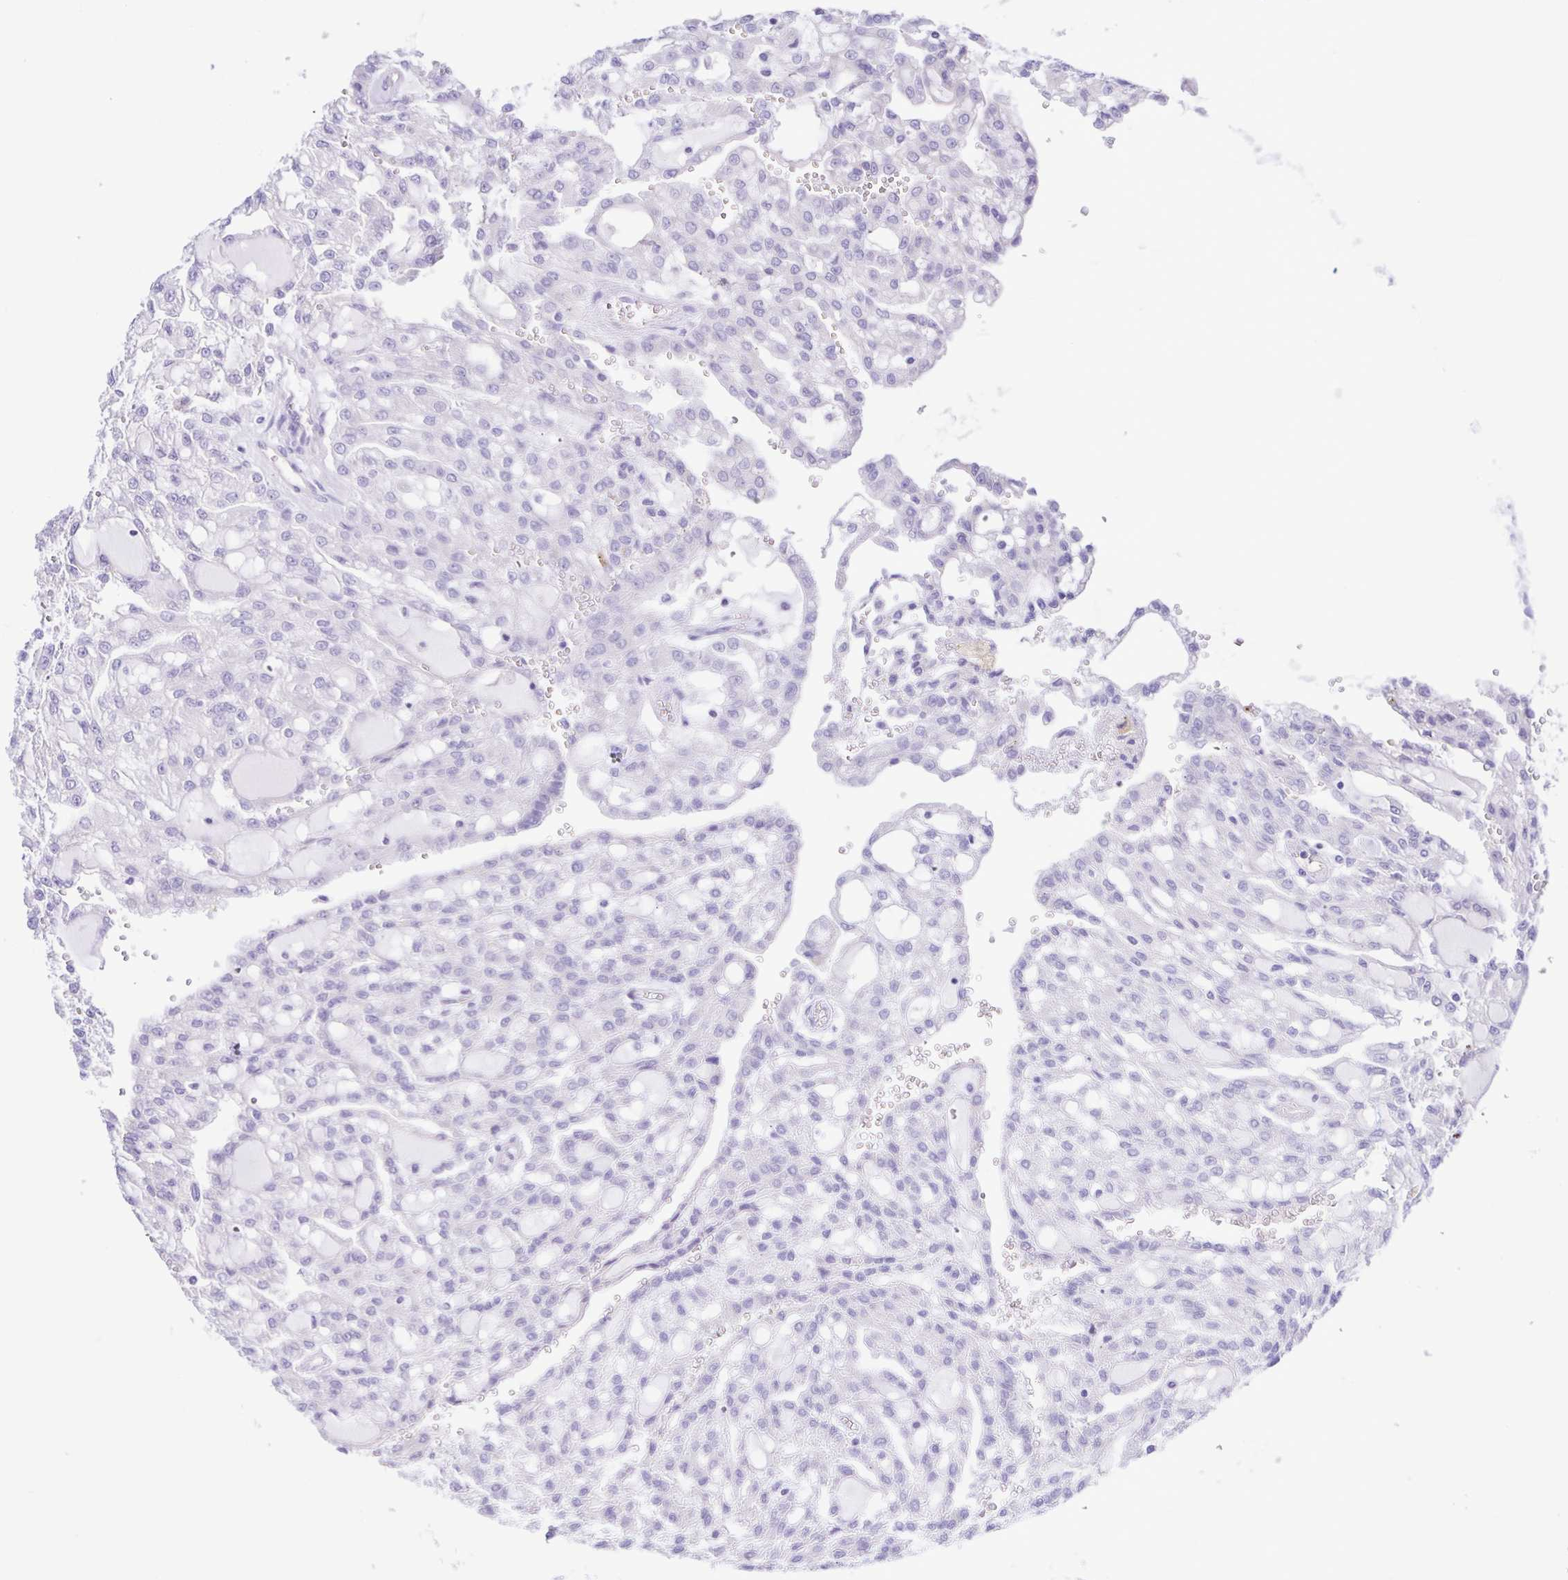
{"staining": {"intensity": "negative", "quantity": "none", "location": "none"}, "tissue": "renal cancer", "cell_type": "Tumor cells", "image_type": "cancer", "snomed": [{"axis": "morphology", "description": "Adenocarcinoma, NOS"}, {"axis": "topography", "description": "Kidney"}], "caption": "Tumor cells show no significant protein staining in renal cancer (adenocarcinoma).", "gene": "CYP11A1", "patient": {"sex": "male", "age": 63}}